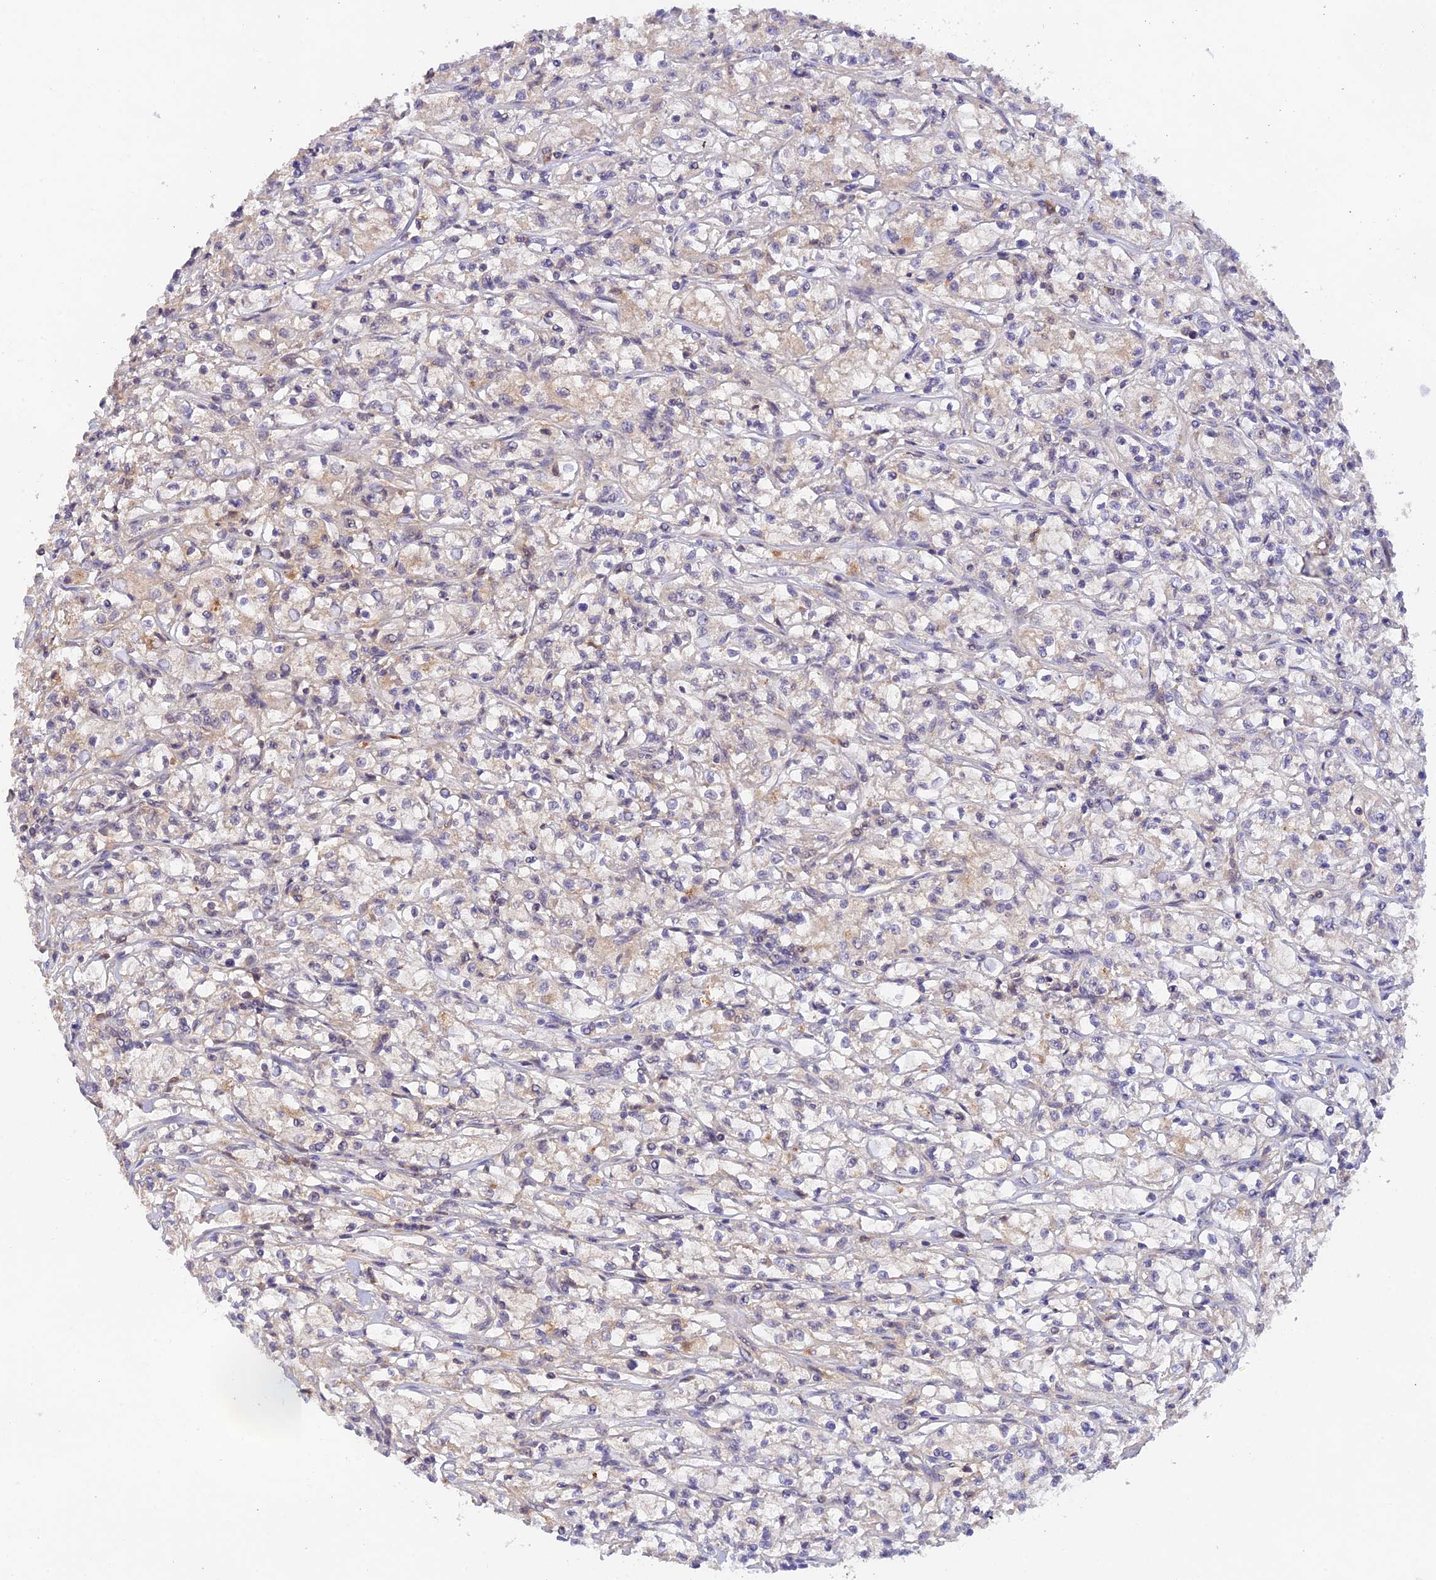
{"staining": {"intensity": "negative", "quantity": "none", "location": "none"}, "tissue": "renal cancer", "cell_type": "Tumor cells", "image_type": "cancer", "snomed": [{"axis": "morphology", "description": "Adenocarcinoma, NOS"}, {"axis": "topography", "description": "Kidney"}], "caption": "High magnification brightfield microscopy of renal adenocarcinoma stained with DAB (3,3'-diaminobenzidine) (brown) and counterstained with hematoxylin (blue): tumor cells show no significant staining. Brightfield microscopy of IHC stained with DAB (3,3'-diaminobenzidine) (brown) and hematoxylin (blue), captured at high magnification.", "gene": "ZNF436", "patient": {"sex": "female", "age": 59}}